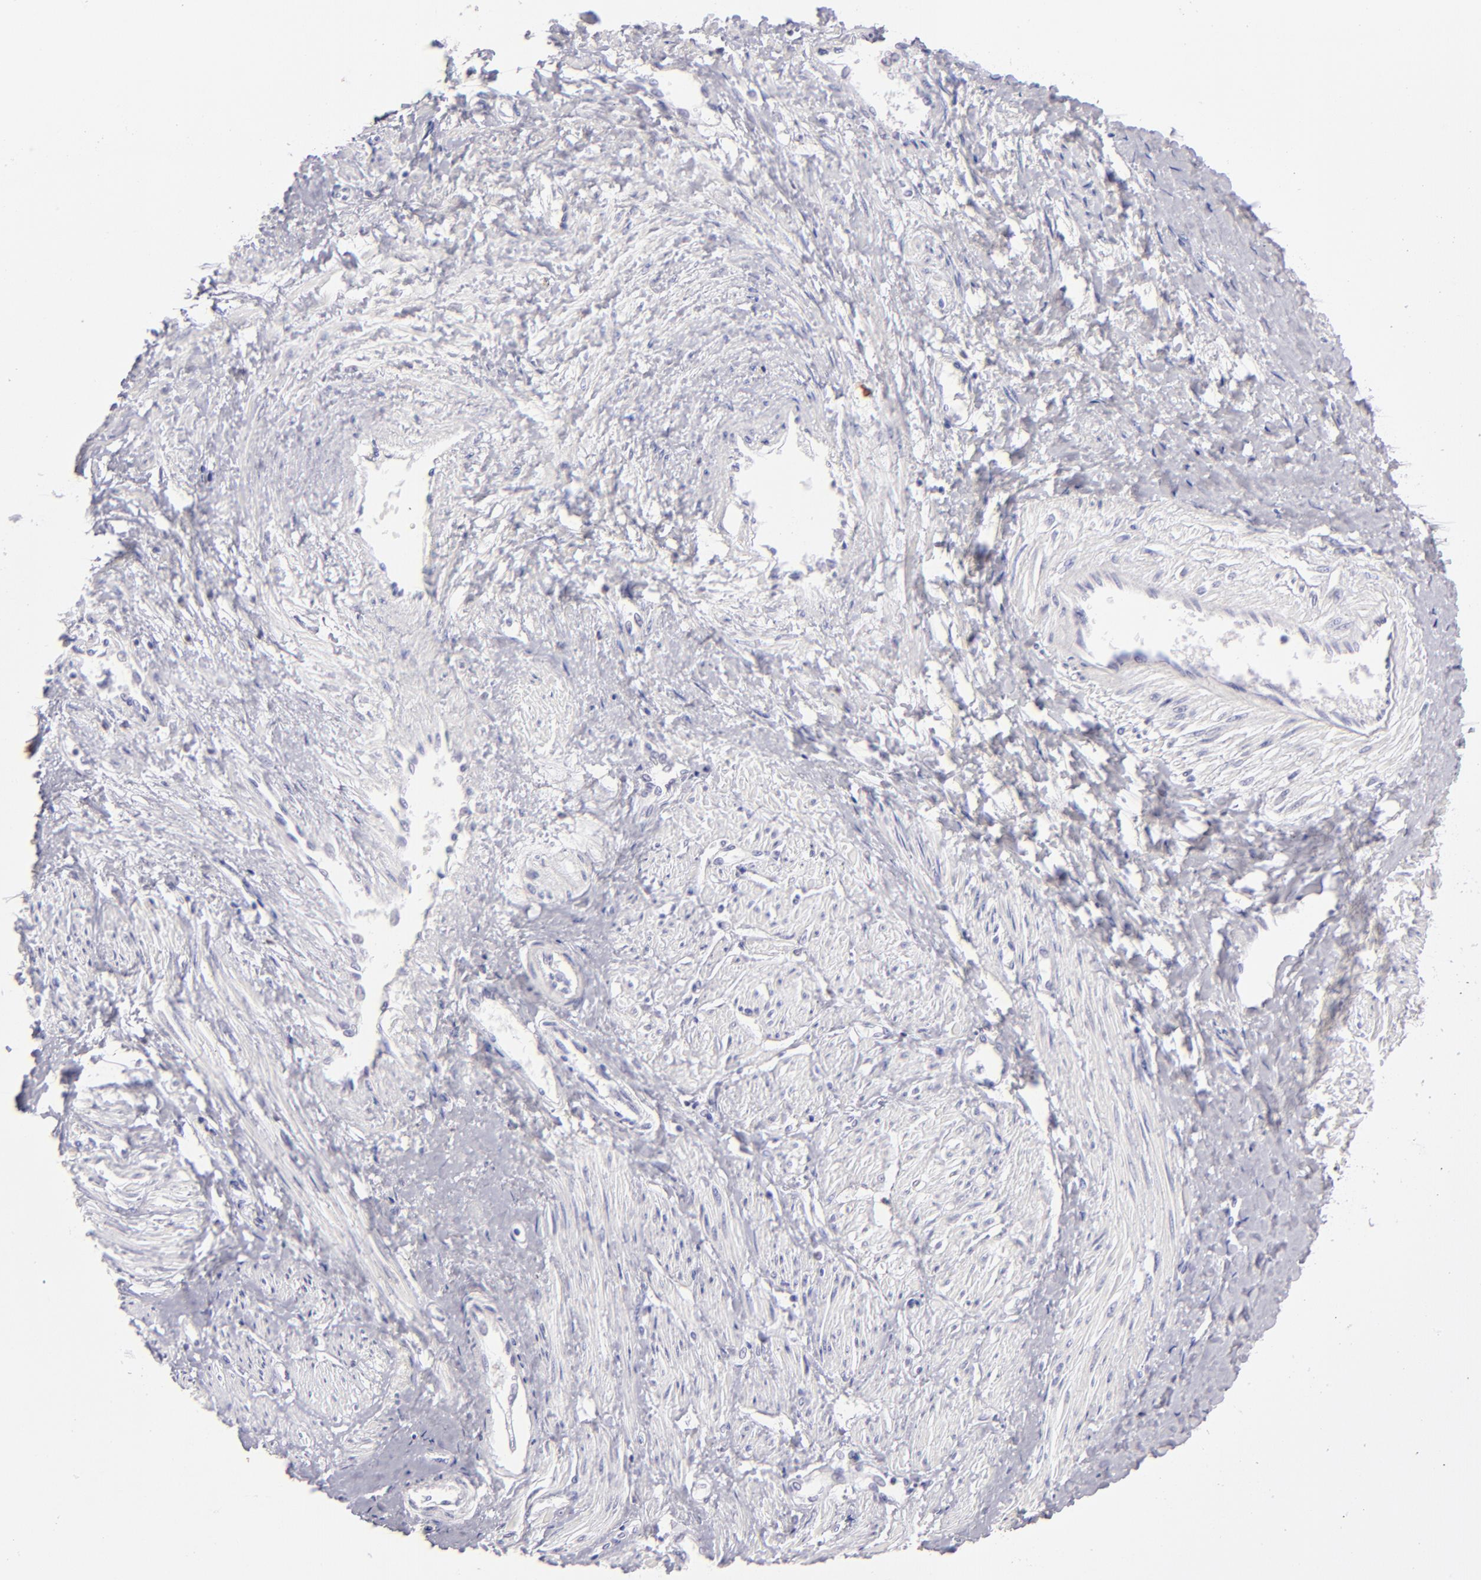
{"staining": {"intensity": "negative", "quantity": "none", "location": "none"}, "tissue": "smooth muscle", "cell_type": "Smooth muscle cells", "image_type": "normal", "snomed": [{"axis": "morphology", "description": "Normal tissue, NOS"}, {"axis": "topography", "description": "Smooth muscle"}, {"axis": "topography", "description": "Uterus"}], "caption": "The histopathology image displays no significant expression in smooth muscle cells of smooth muscle.", "gene": "IRF8", "patient": {"sex": "female", "age": 39}}